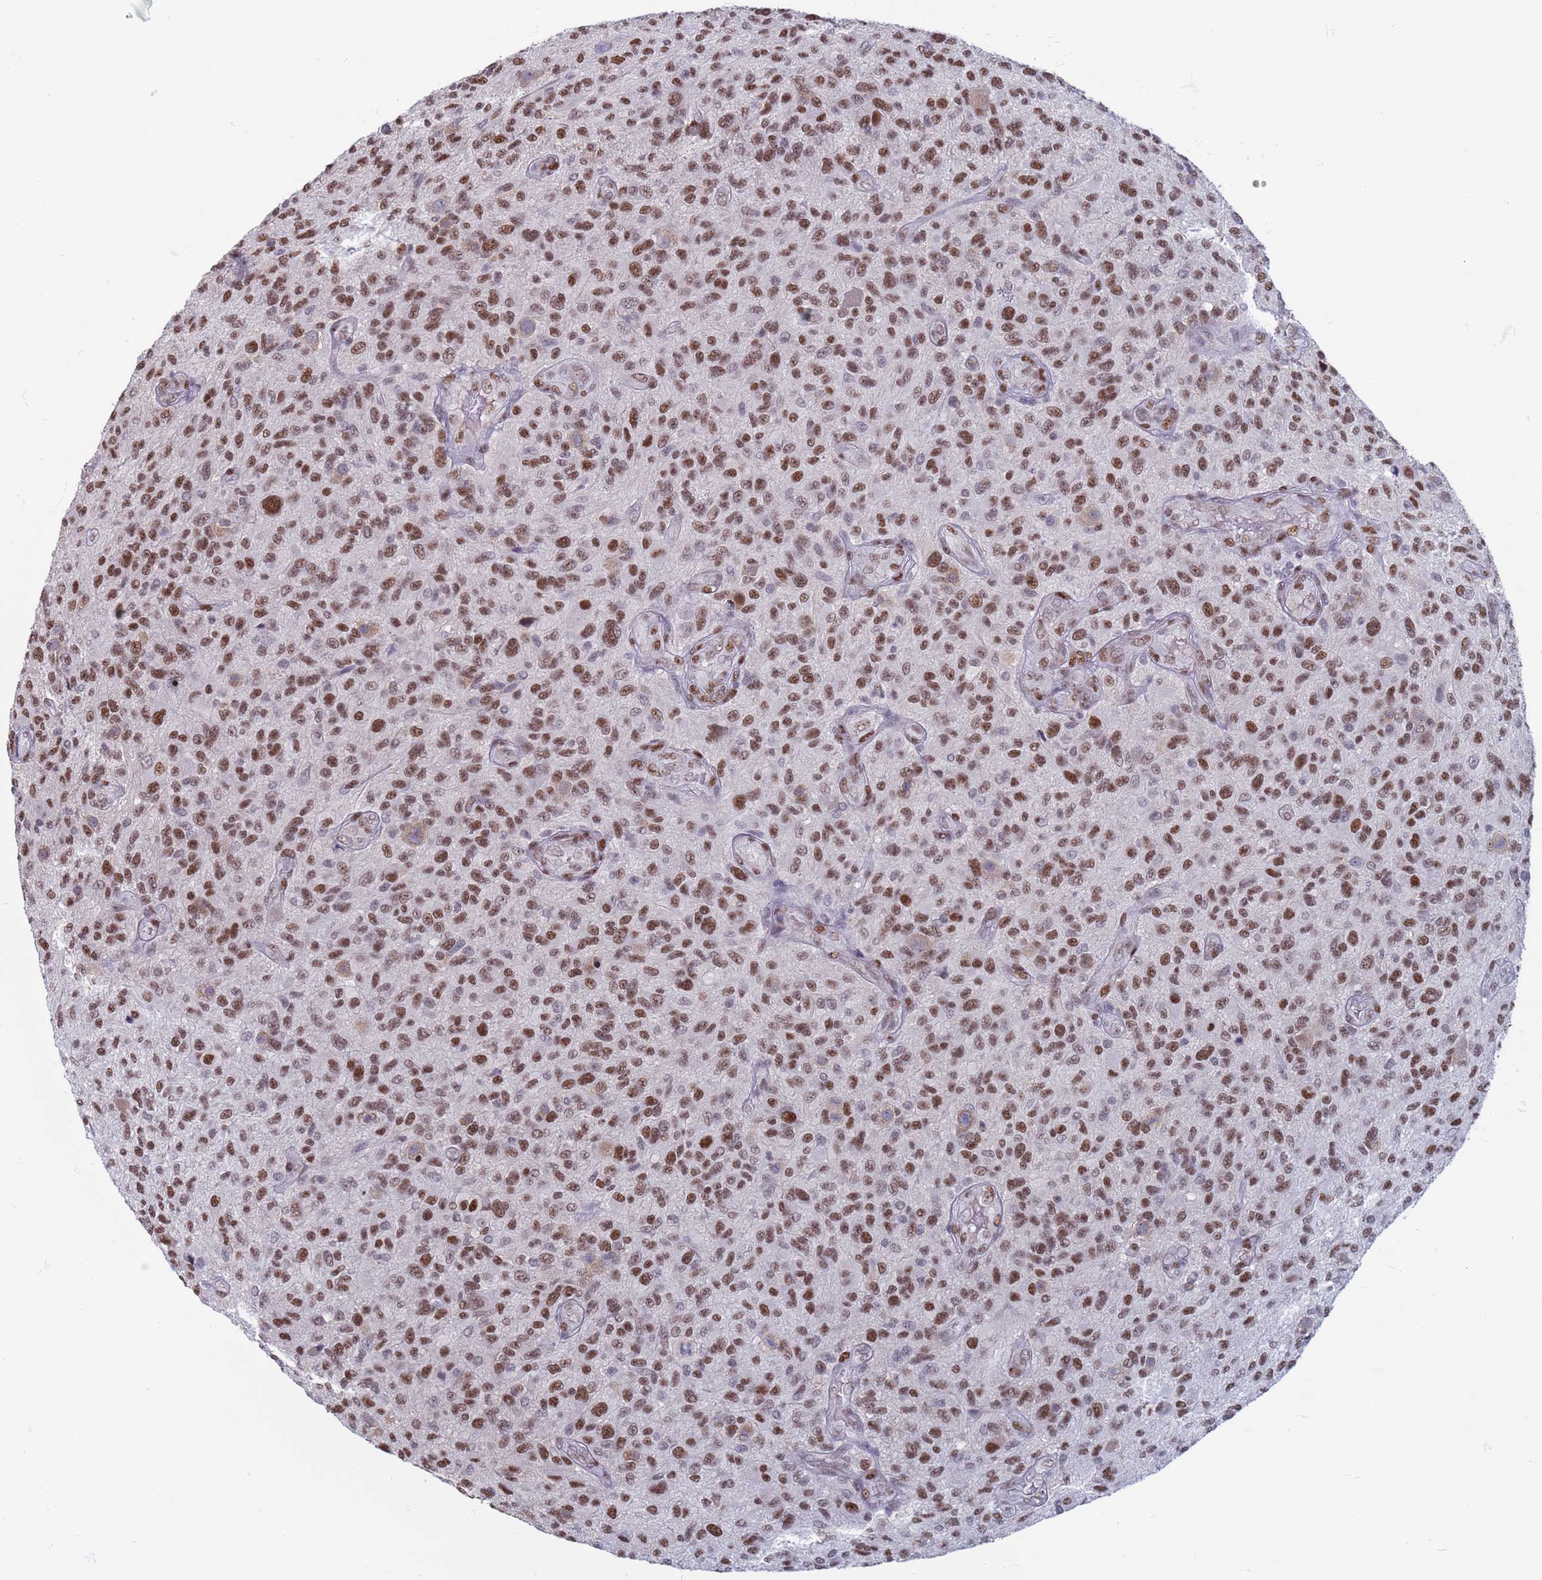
{"staining": {"intensity": "moderate", "quantity": ">75%", "location": "nuclear"}, "tissue": "glioma", "cell_type": "Tumor cells", "image_type": "cancer", "snomed": [{"axis": "morphology", "description": "Glioma, malignant, High grade"}, {"axis": "topography", "description": "Brain"}], "caption": "Malignant high-grade glioma stained with IHC displays moderate nuclear positivity in about >75% of tumor cells.", "gene": "SAE1", "patient": {"sex": "male", "age": 47}}